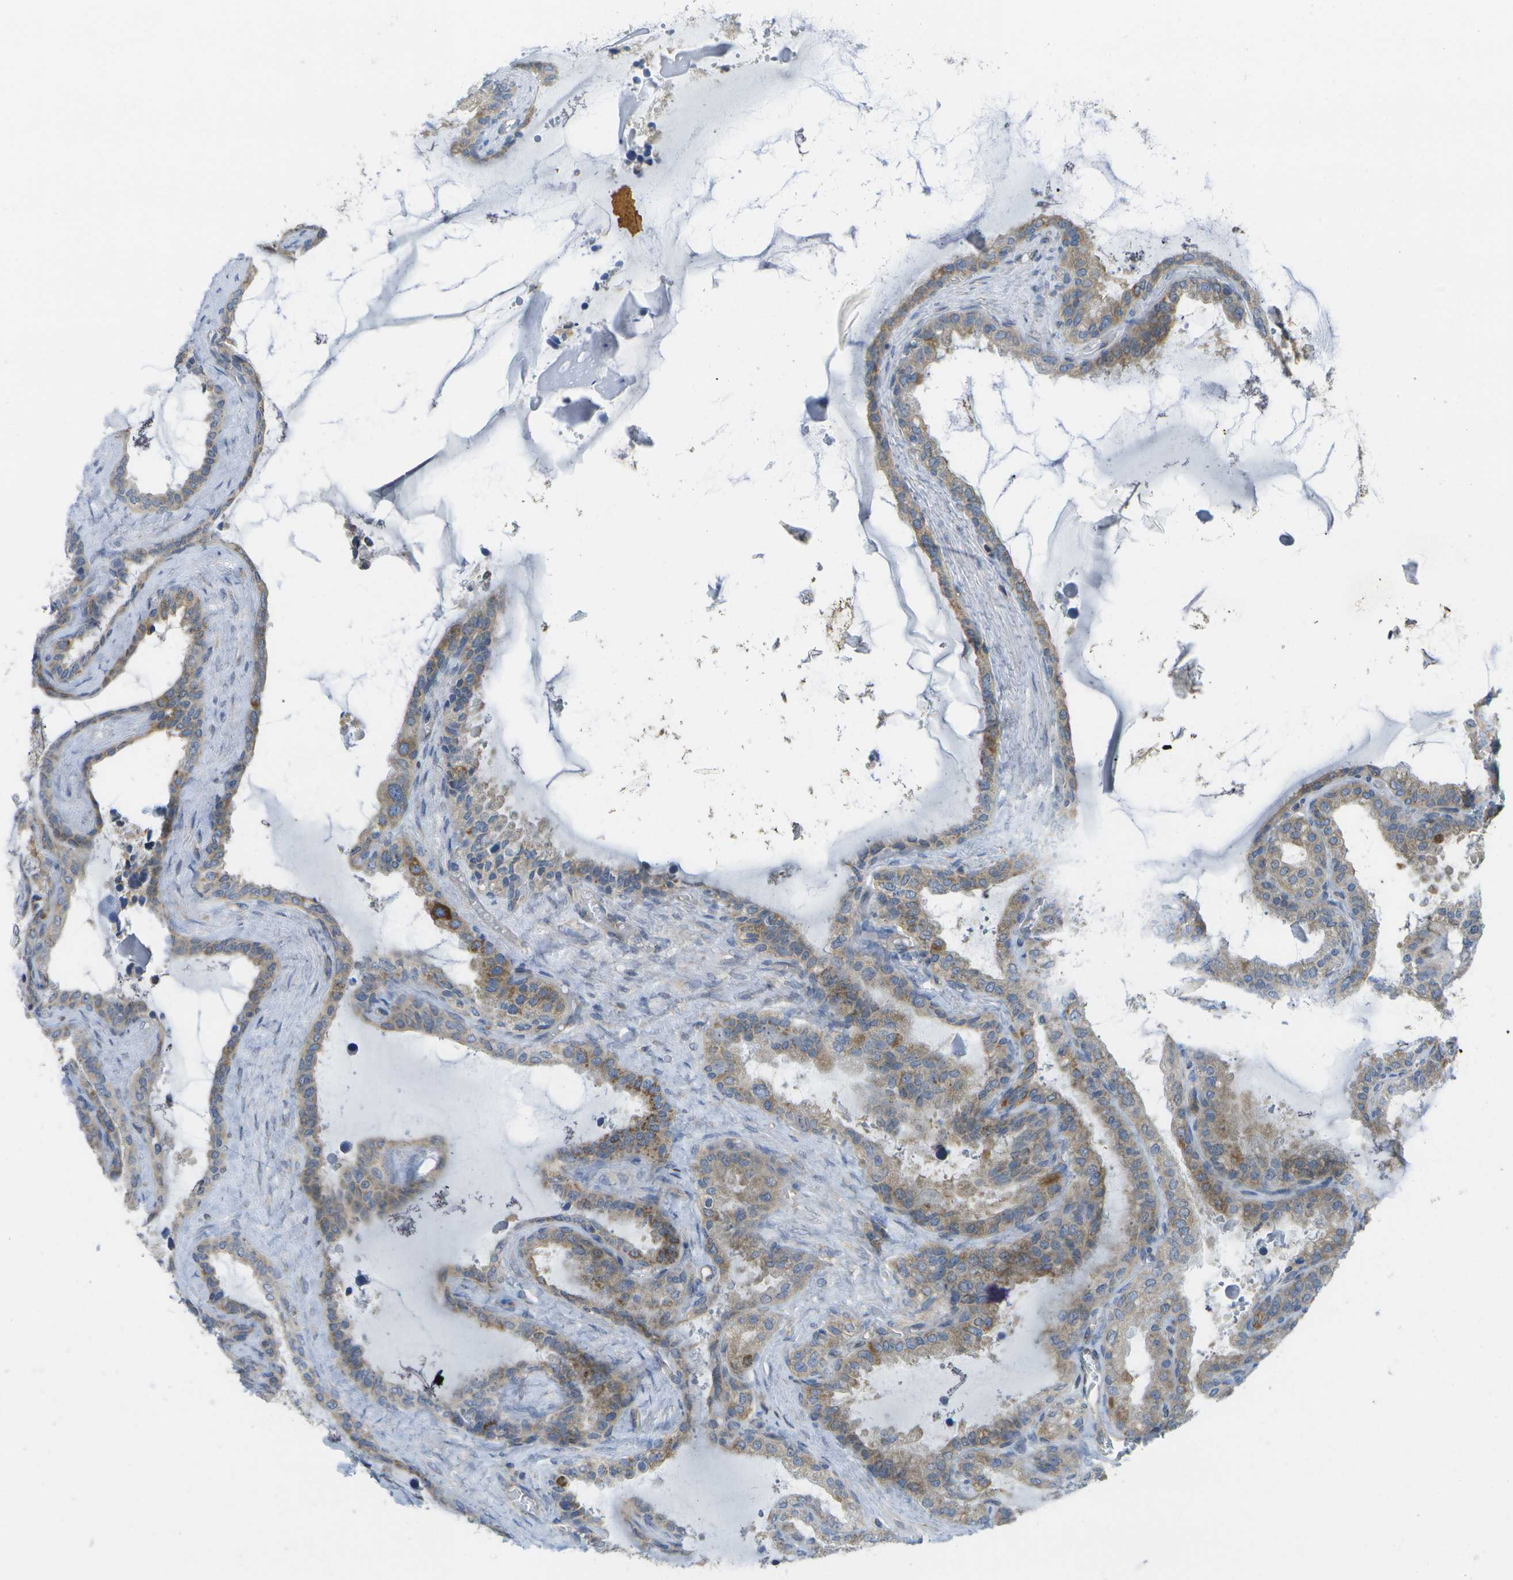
{"staining": {"intensity": "moderate", "quantity": ">75%", "location": "cytoplasmic/membranous"}, "tissue": "seminal vesicle", "cell_type": "Glandular cells", "image_type": "normal", "snomed": [{"axis": "morphology", "description": "Normal tissue, NOS"}, {"axis": "topography", "description": "Seminal veicle"}], "caption": "The photomicrograph demonstrates staining of normal seminal vesicle, revealing moderate cytoplasmic/membranous protein expression (brown color) within glandular cells.", "gene": "DPM3", "patient": {"sex": "male", "age": 46}}